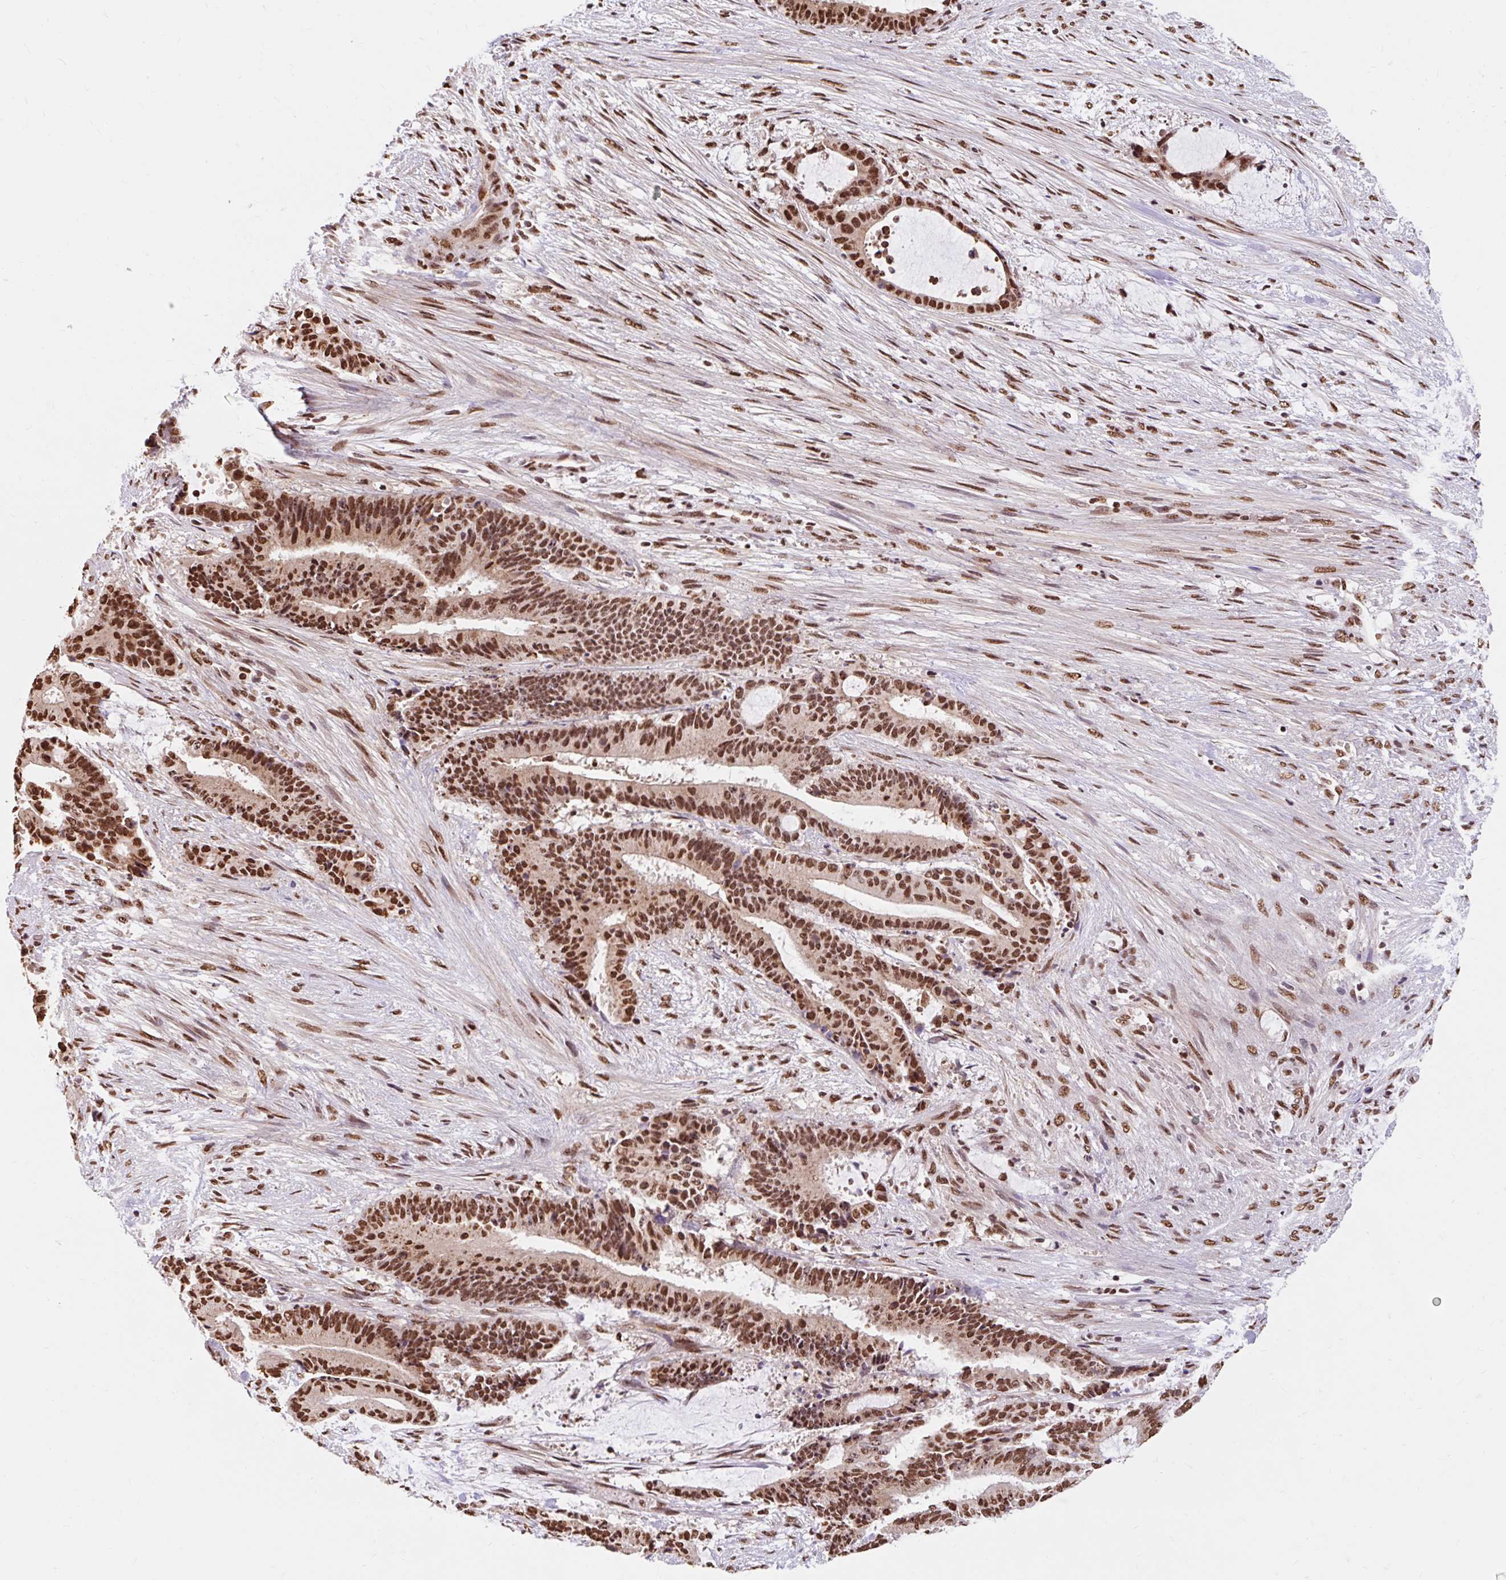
{"staining": {"intensity": "strong", "quantity": ">75%", "location": "nuclear"}, "tissue": "liver cancer", "cell_type": "Tumor cells", "image_type": "cancer", "snomed": [{"axis": "morphology", "description": "Normal tissue, NOS"}, {"axis": "morphology", "description": "Cholangiocarcinoma"}, {"axis": "topography", "description": "Liver"}, {"axis": "topography", "description": "Peripheral nerve tissue"}], "caption": "Strong nuclear protein expression is seen in about >75% of tumor cells in liver cholangiocarcinoma.", "gene": "BICRA", "patient": {"sex": "female", "age": 73}}